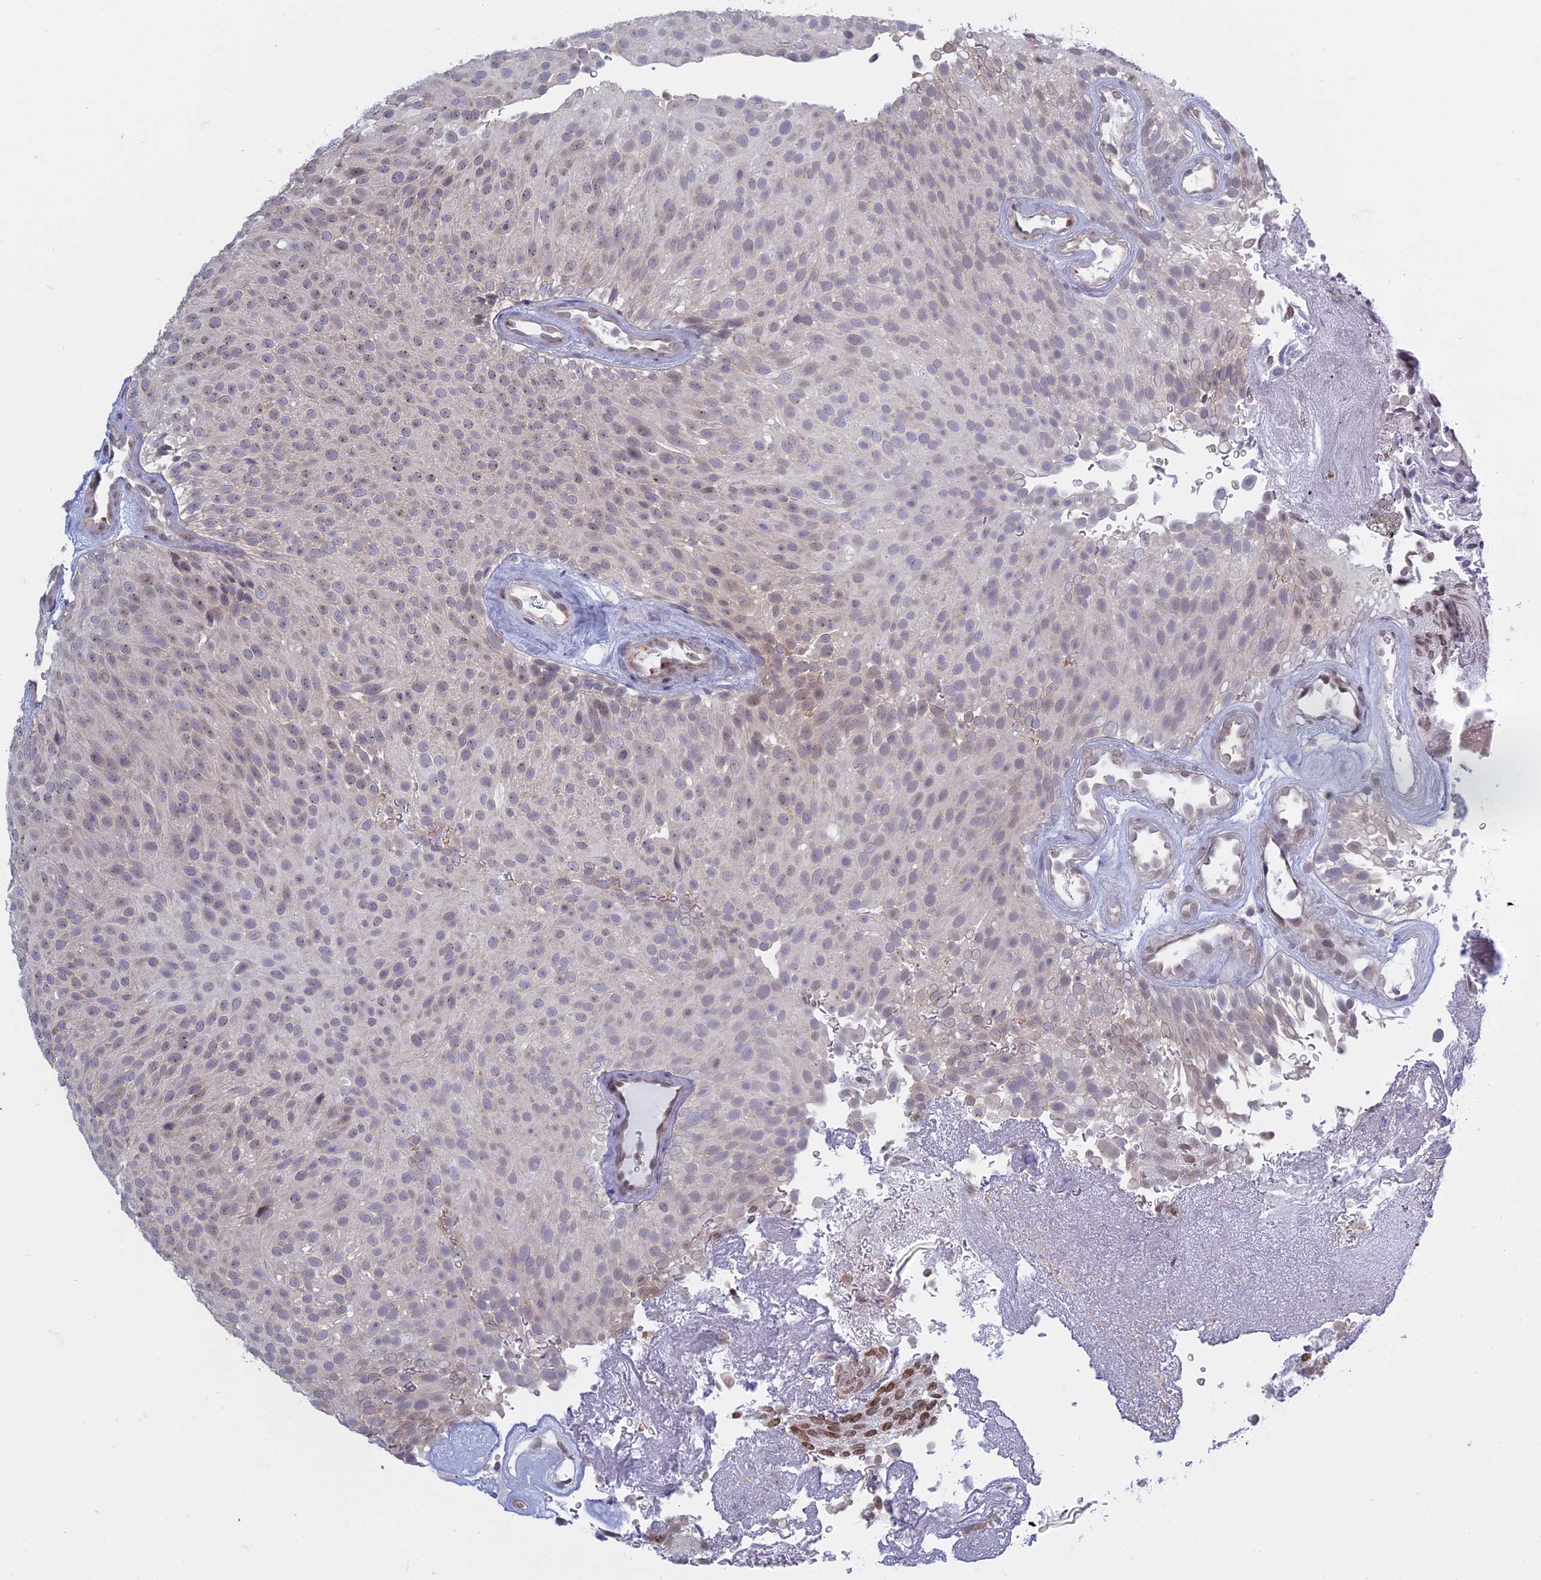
{"staining": {"intensity": "weak", "quantity": "25%-75%", "location": "nuclear"}, "tissue": "urothelial cancer", "cell_type": "Tumor cells", "image_type": "cancer", "snomed": [{"axis": "morphology", "description": "Urothelial carcinoma, Low grade"}, {"axis": "topography", "description": "Urinary bladder"}], "caption": "Human urothelial cancer stained for a protein (brown) displays weak nuclear positive expression in about 25%-75% of tumor cells.", "gene": "RPS19BP1", "patient": {"sex": "male", "age": 78}}